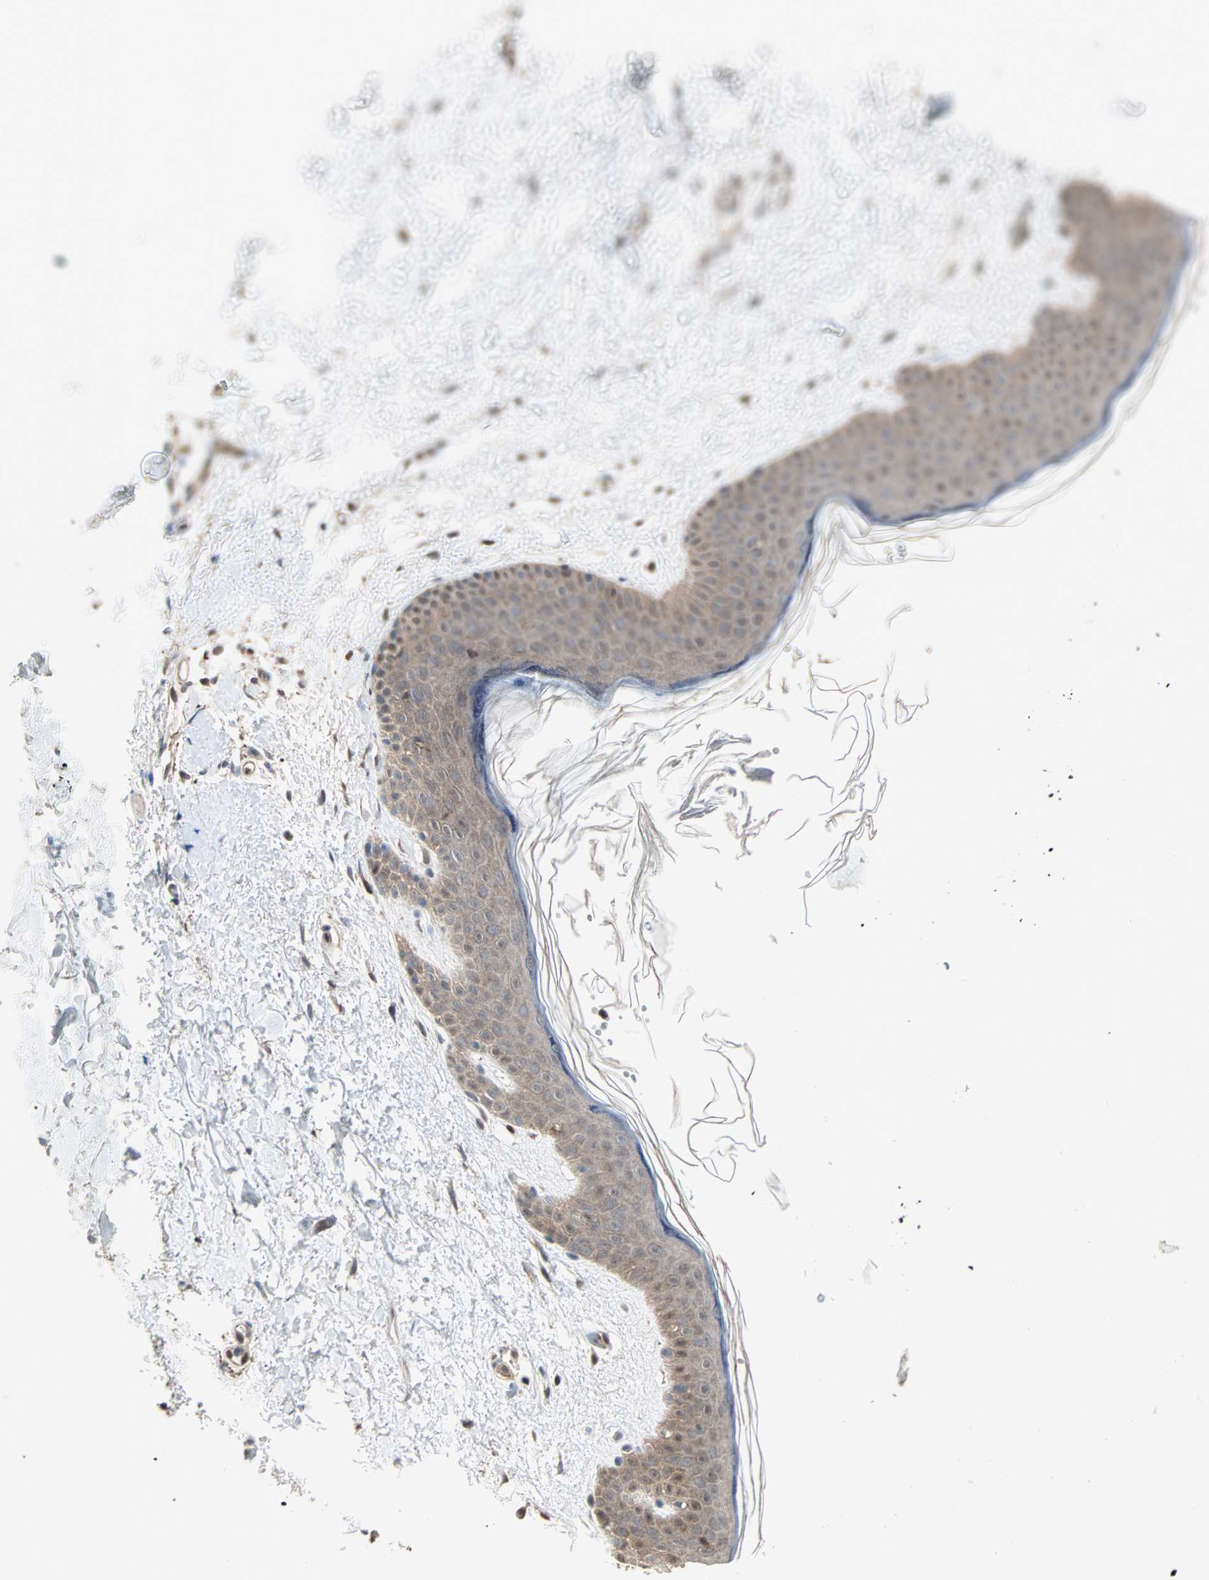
{"staining": {"intensity": "weak", "quantity": ">75%", "location": "cytoplasmic/membranous,nuclear"}, "tissue": "skin", "cell_type": "Fibroblasts", "image_type": "normal", "snomed": [{"axis": "morphology", "description": "Normal tissue, NOS"}, {"axis": "topography", "description": "Skin"}], "caption": "This is an image of immunohistochemistry staining of benign skin, which shows weak positivity in the cytoplasmic/membranous,nuclear of fibroblasts.", "gene": "DRG2", "patient": {"sex": "female", "age": 56}}